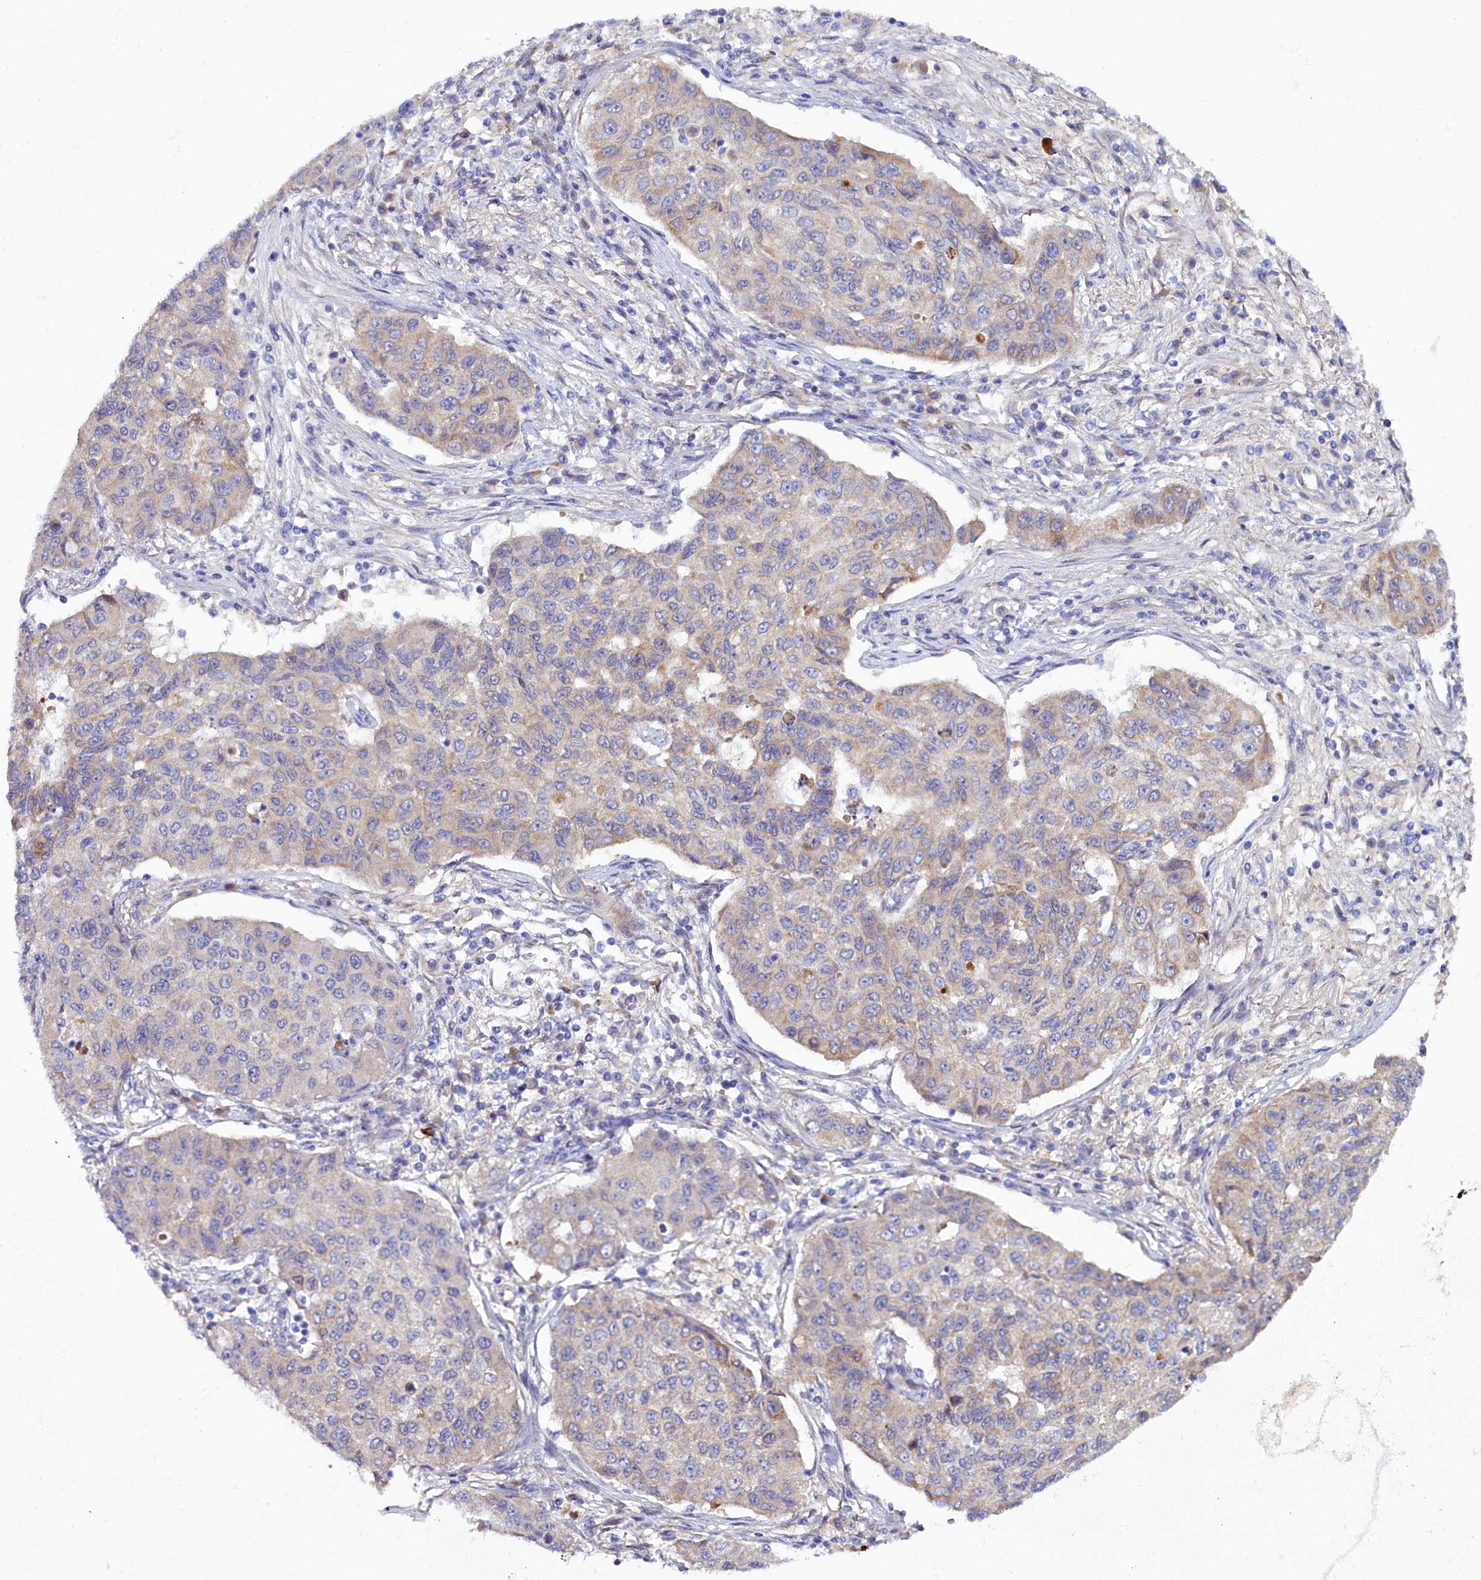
{"staining": {"intensity": "weak", "quantity": "25%-75%", "location": "cytoplasmic/membranous"}, "tissue": "lung cancer", "cell_type": "Tumor cells", "image_type": "cancer", "snomed": [{"axis": "morphology", "description": "Squamous cell carcinoma, NOS"}, {"axis": "topography", "description": "Lung"}], "caption": "An immunohistochemistry (IHC) image of tumor tissue is shown. Protein staining in brown labels weak cytoplasmic/membranous positivity in lung cancer (squamous cell carcinoma) within tumor cells.", "gene": "SLC49A3", "patient": {"sex": "male", "age": 74}}